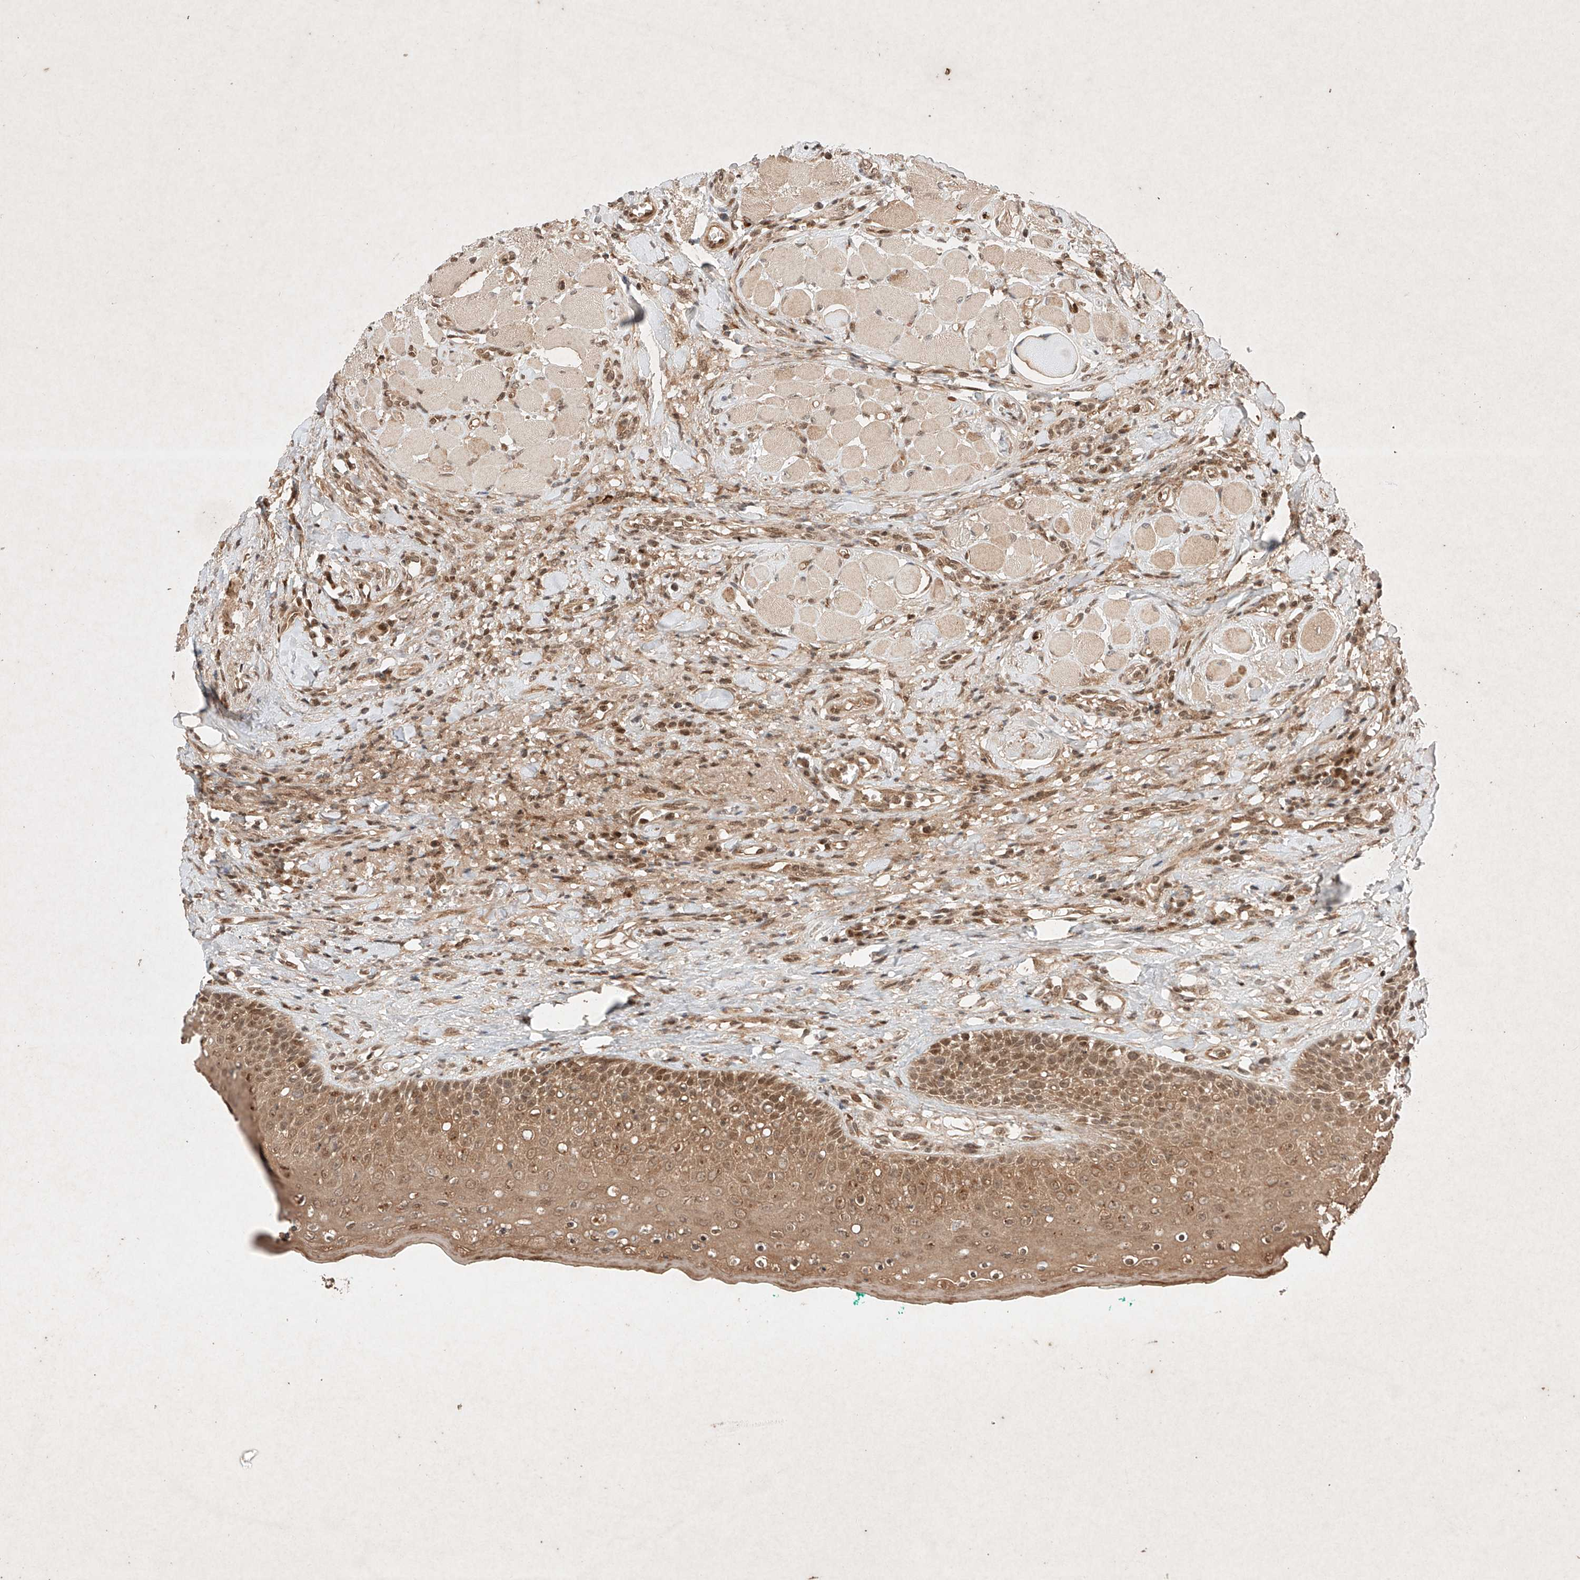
{"staining": {"intensity": "moderate", "quantity": ">75%", "location": "cytoplasmic/membranous,nuclear"}, "tissue": "oral mucosa", "cell_type": "Squamous epithelial cells", "image_type": "normal", "snomed": [{"axis": "morphology", "description": "Normal tissue, NOS"}, {"axis": "topography", "description": "Oral tissue"}], "caption": "The histopathology image demonstrates staining of benign oral mucosa, revealing moderate cytoplasmic/membranous,nuclear protein expression (brown color) within squamous epithelial cells. The staining is performed using DAB brown chromogen to label protein expression. The nuclei are counter-stained blue using hematoxylin.", "gene": "RNF31", "patient": {"sex": "female", "age": 70}}